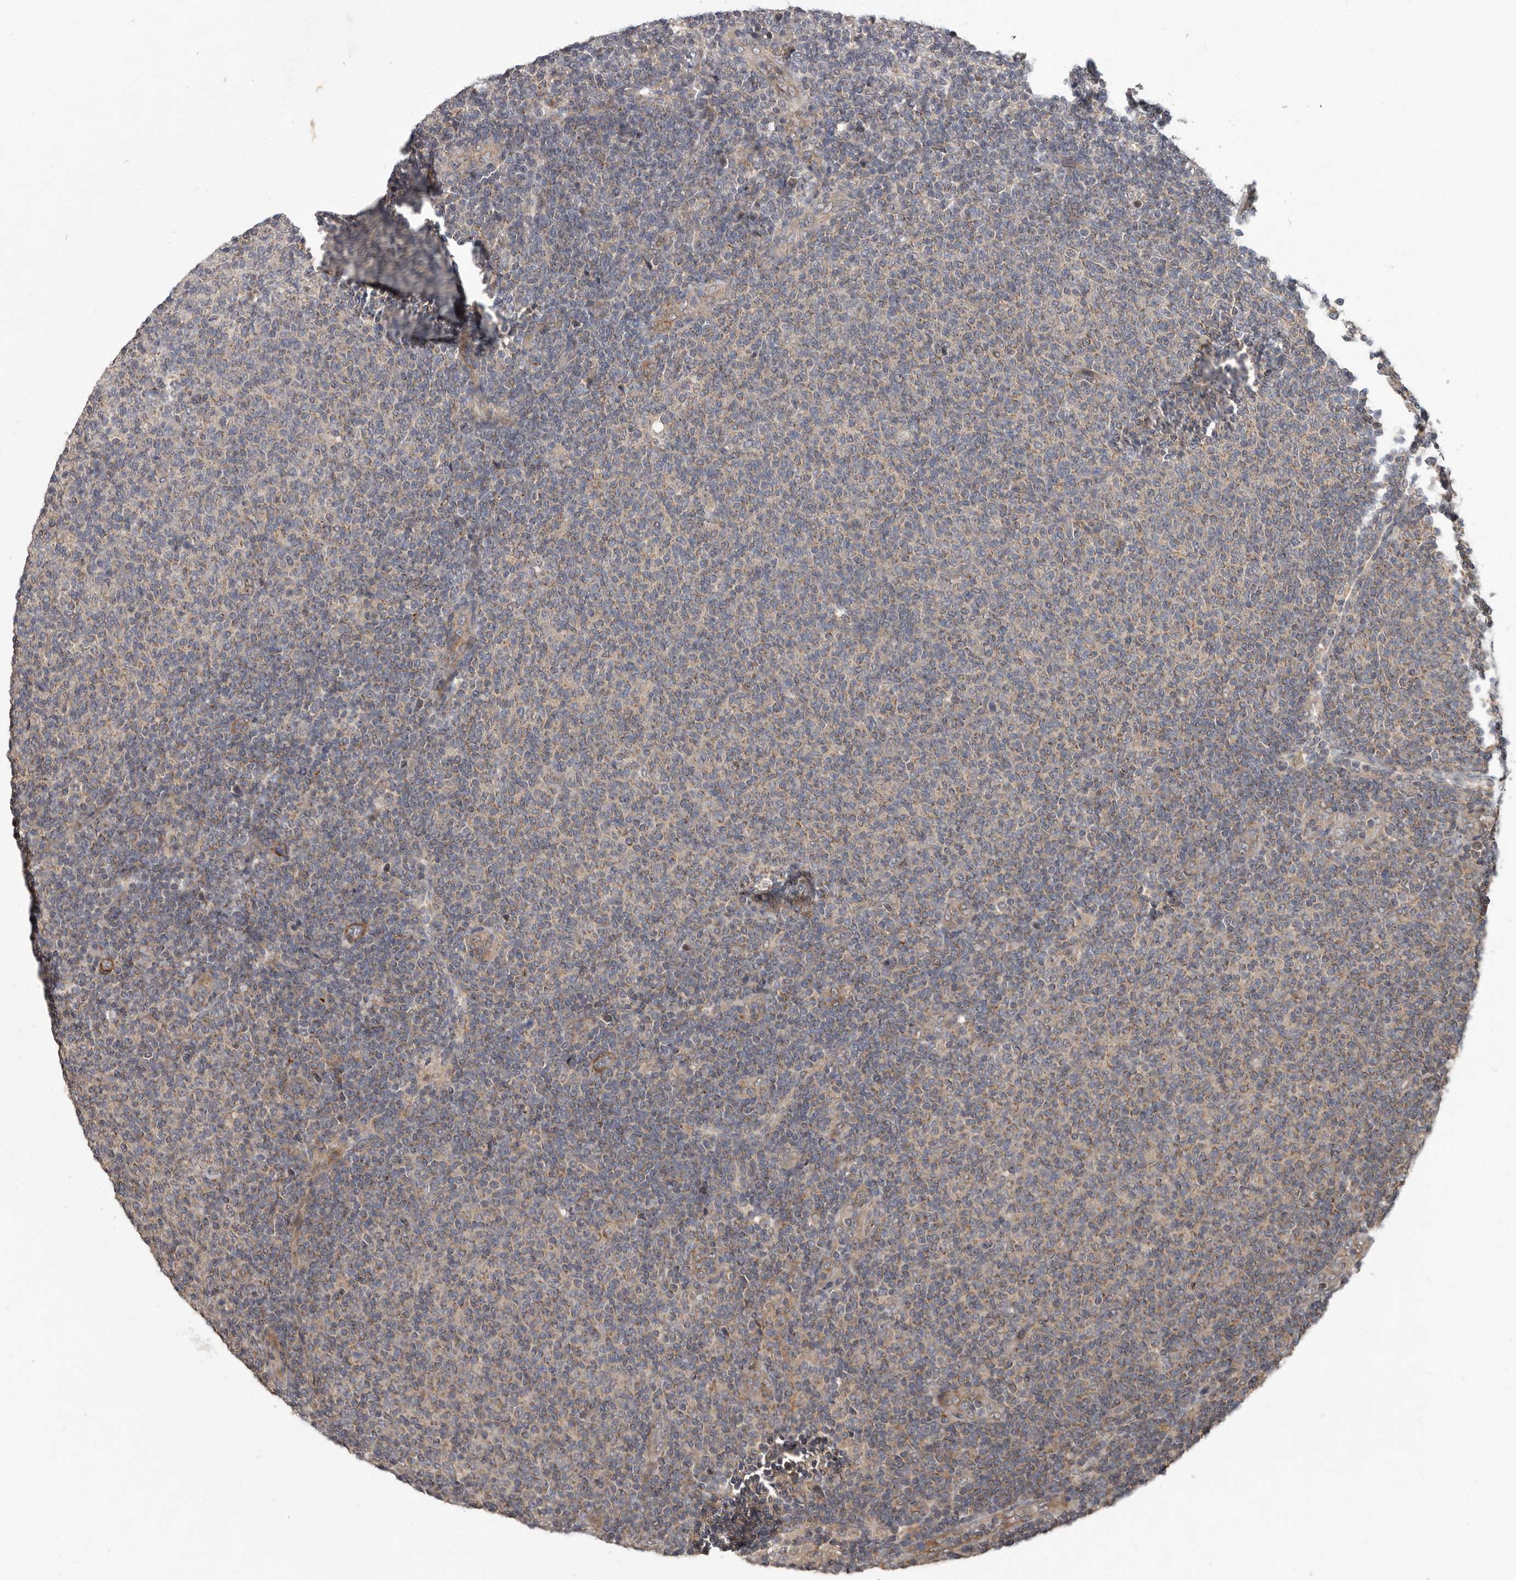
{"staining": {"intensity": "weak", "quantity": "25%-75%", "location": "cytoplasmic/membranous"}, "tissue": "lymphoma", "cell_type": "Tumor cells", "image_type": "cancer", "snomed": [{"axis": "morphology", "description": "Malignant lymphoma, non-Hodgkin's type, Low grade"}, {"axis": "topography", "description": "Lymph node"}], "caption": "The immunohistochemical stain labels weak cytoplasmic/membranous positivity in tumor cells of low-grade malignant lymphoma, non-Hodgkin's type tissue.", "gene": "FGFR4", "patient": {"sex": "male", "age": 66}}